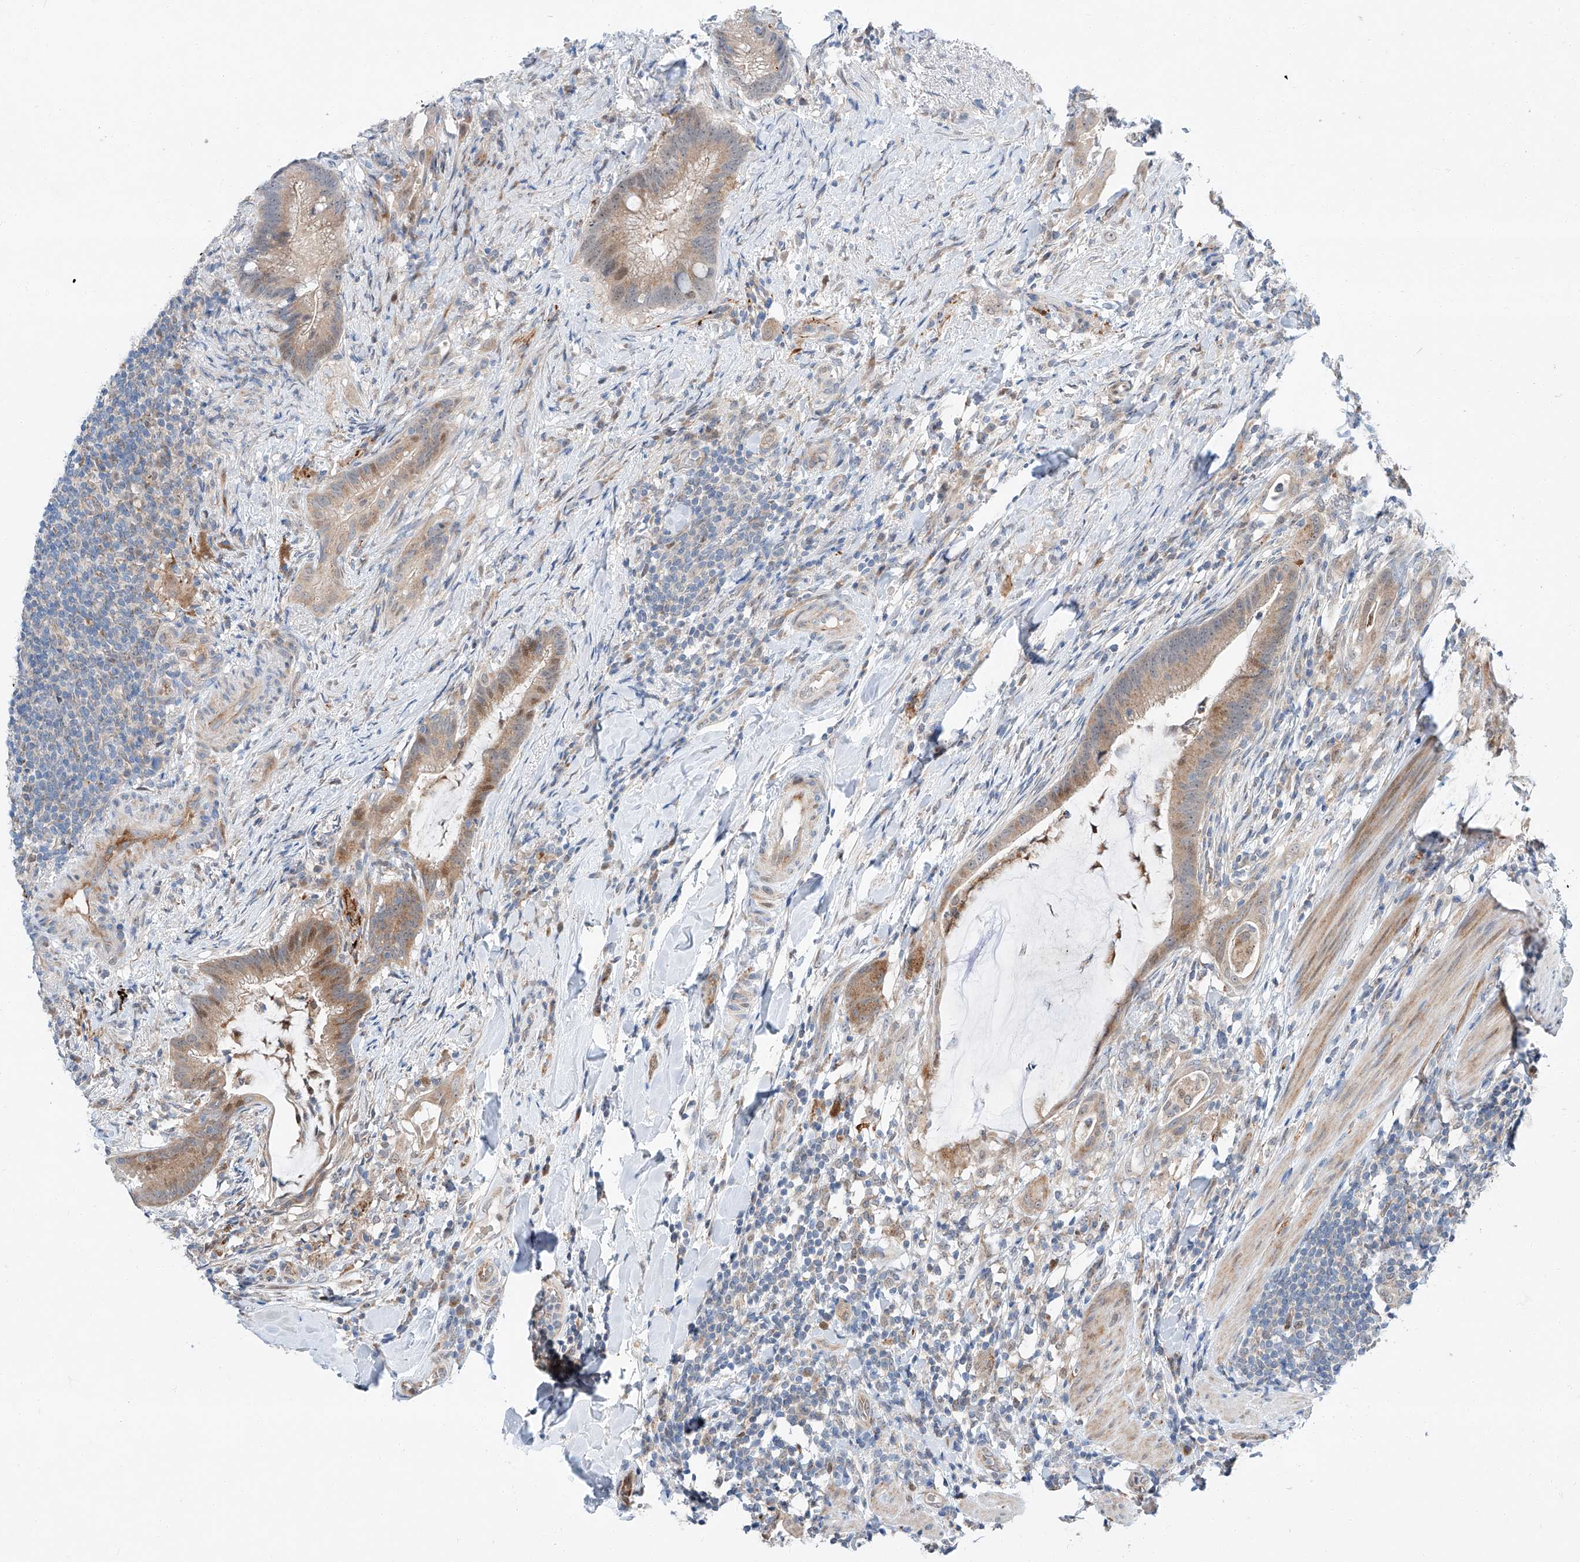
{"staining": {"intensity": "moderate", "quantity": "<25%", "location": "cytoplasmic/membranous,nuclear"}, "tissue": "colorectal cancer", "cell_type": "Tumor cells", "image_type": "cancer", "snomed": [{"axis": "morphology", "description": "Adenocarcinoma, NOS"}, {"axis": "topography", "description": "Colon"}], "caption": "Immunohistochemical staining of human adenocarcinoma (colorectal) shows low levels of moderate cytoplasmic/membranous and nuclear positivity in approximately <25% of tumor cells.", "gene": "CLDND1", "patient": {"sex": "female", "age": 66}}